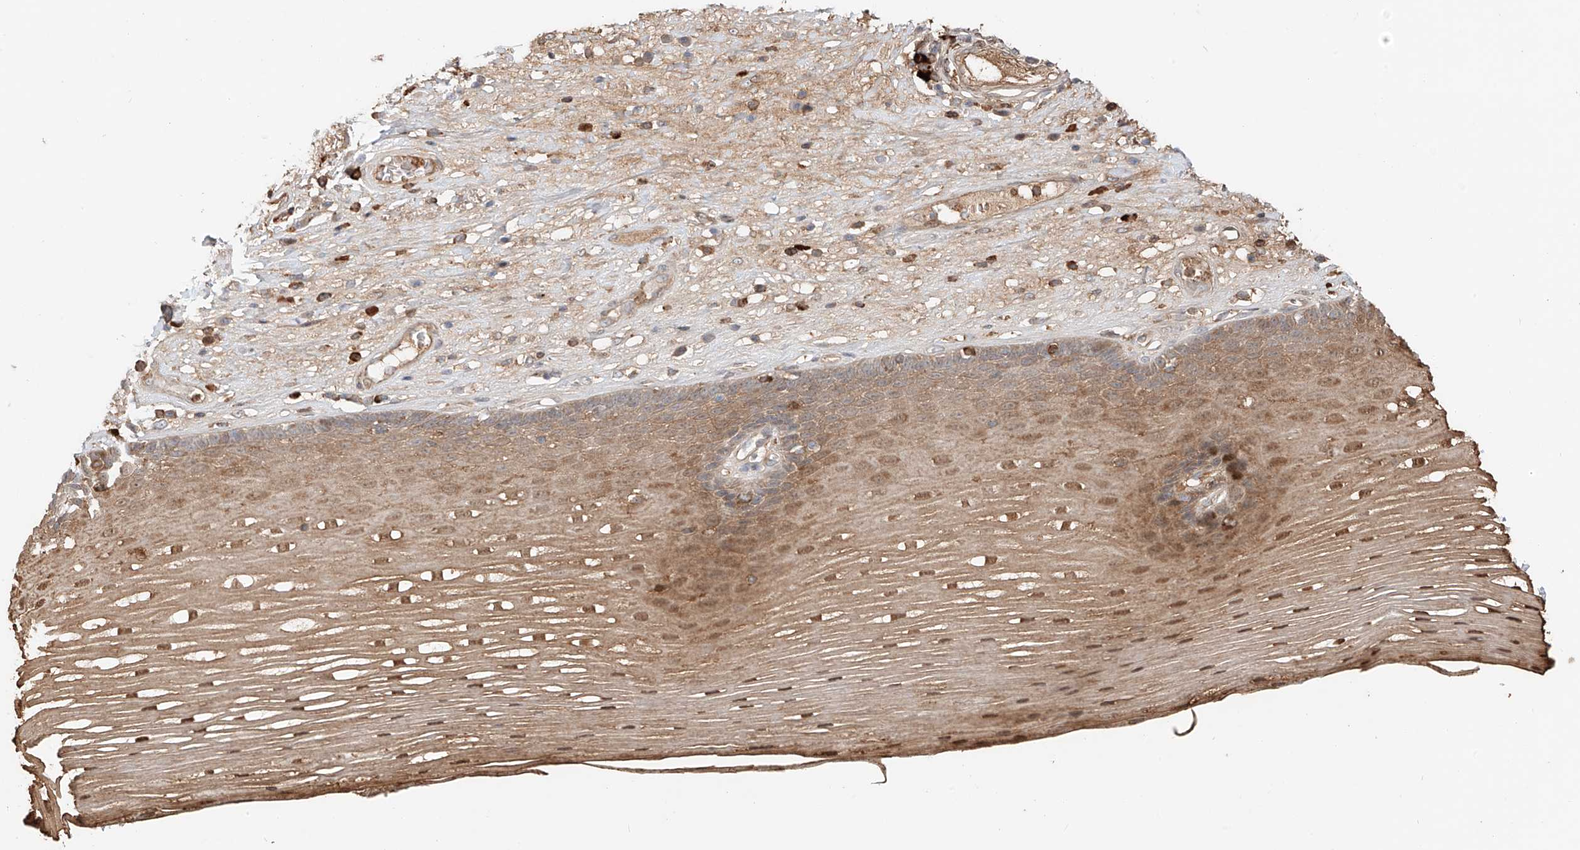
{"staining": {"intensity": "moderate", "quantity": ">75%", "location": "cytoplasmic/membranous,nuclear"}, "tissue": "esophagus", "cell_type": "Squamous epithelial cells", "image_type": "normal", "snomed": [{"axis": "morphology", "description": "Normal tissue, NOS"}, {"axis": "topography", "description": "Esophagus"}], "caption": "Immunohistochemical staining of normal human esophagus reveals medium levels of moderate cytoplasmic/membranous,nuclear expression in about >75% of squamous epithelial cells.", "gene": "CEP162", "patient": {"sex": "male", "age": 62}}